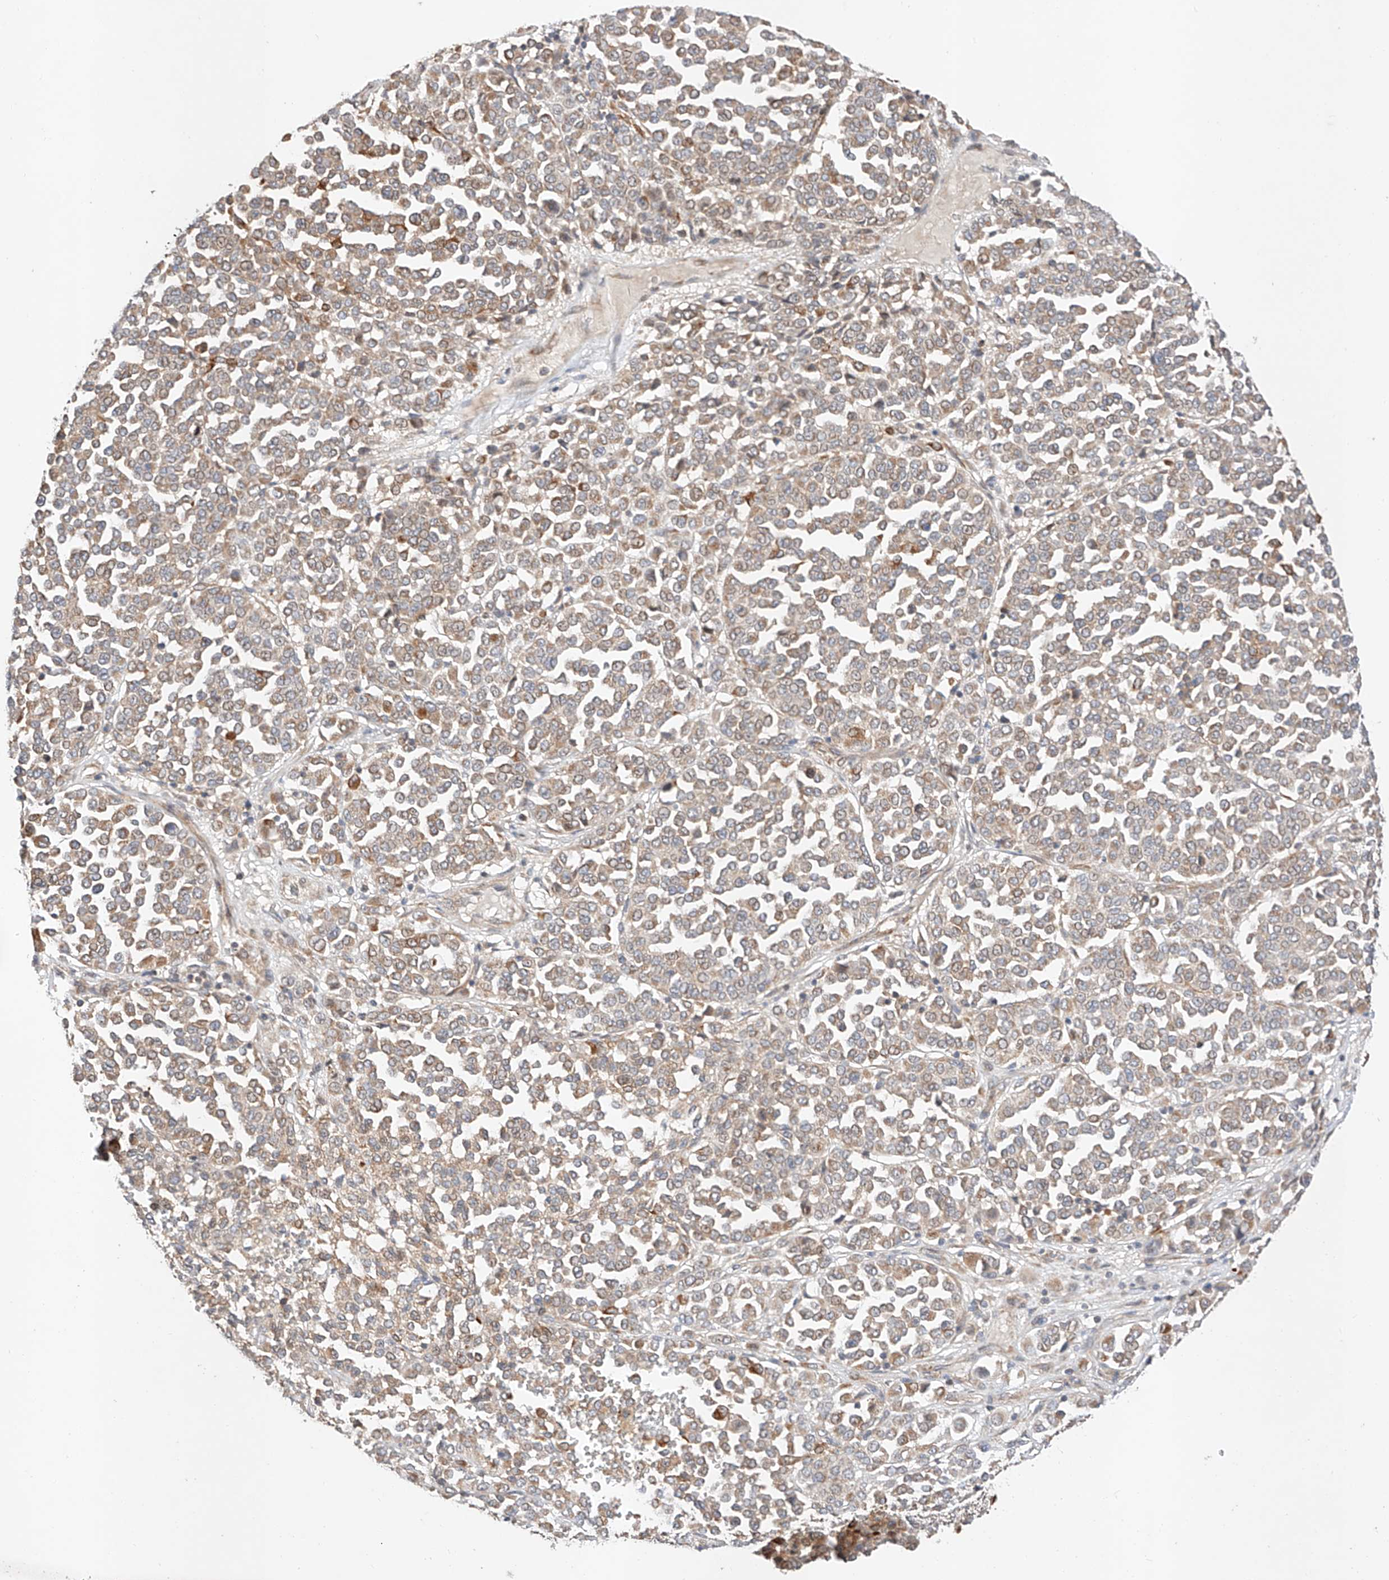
{"staining": {"intensity": "moderate", "quantity": "<25%", "location": "cytoplasmic/membranous"}, "tissue": "melanoma", "cell_type": "Tumor cells", "image_type": "cancer", "snomed": [{"axis": "morphology", "description": "Malignant melanoma, Metastatic site"}, {"axis": "topography", "description": "Pancreas"}], "caption": "IHC of malignant melanoma (metastatic site) shows low levels of moderate cytoplasmic/membranous expression in approximately <25% of tumor cells. The staining is performed using DAB brown chromogen to label protein expression. The nuclei are counter-stained blue using hematoxylin.", "gene": "RAB23", "patient": {"sex": "female", "age": 30}}